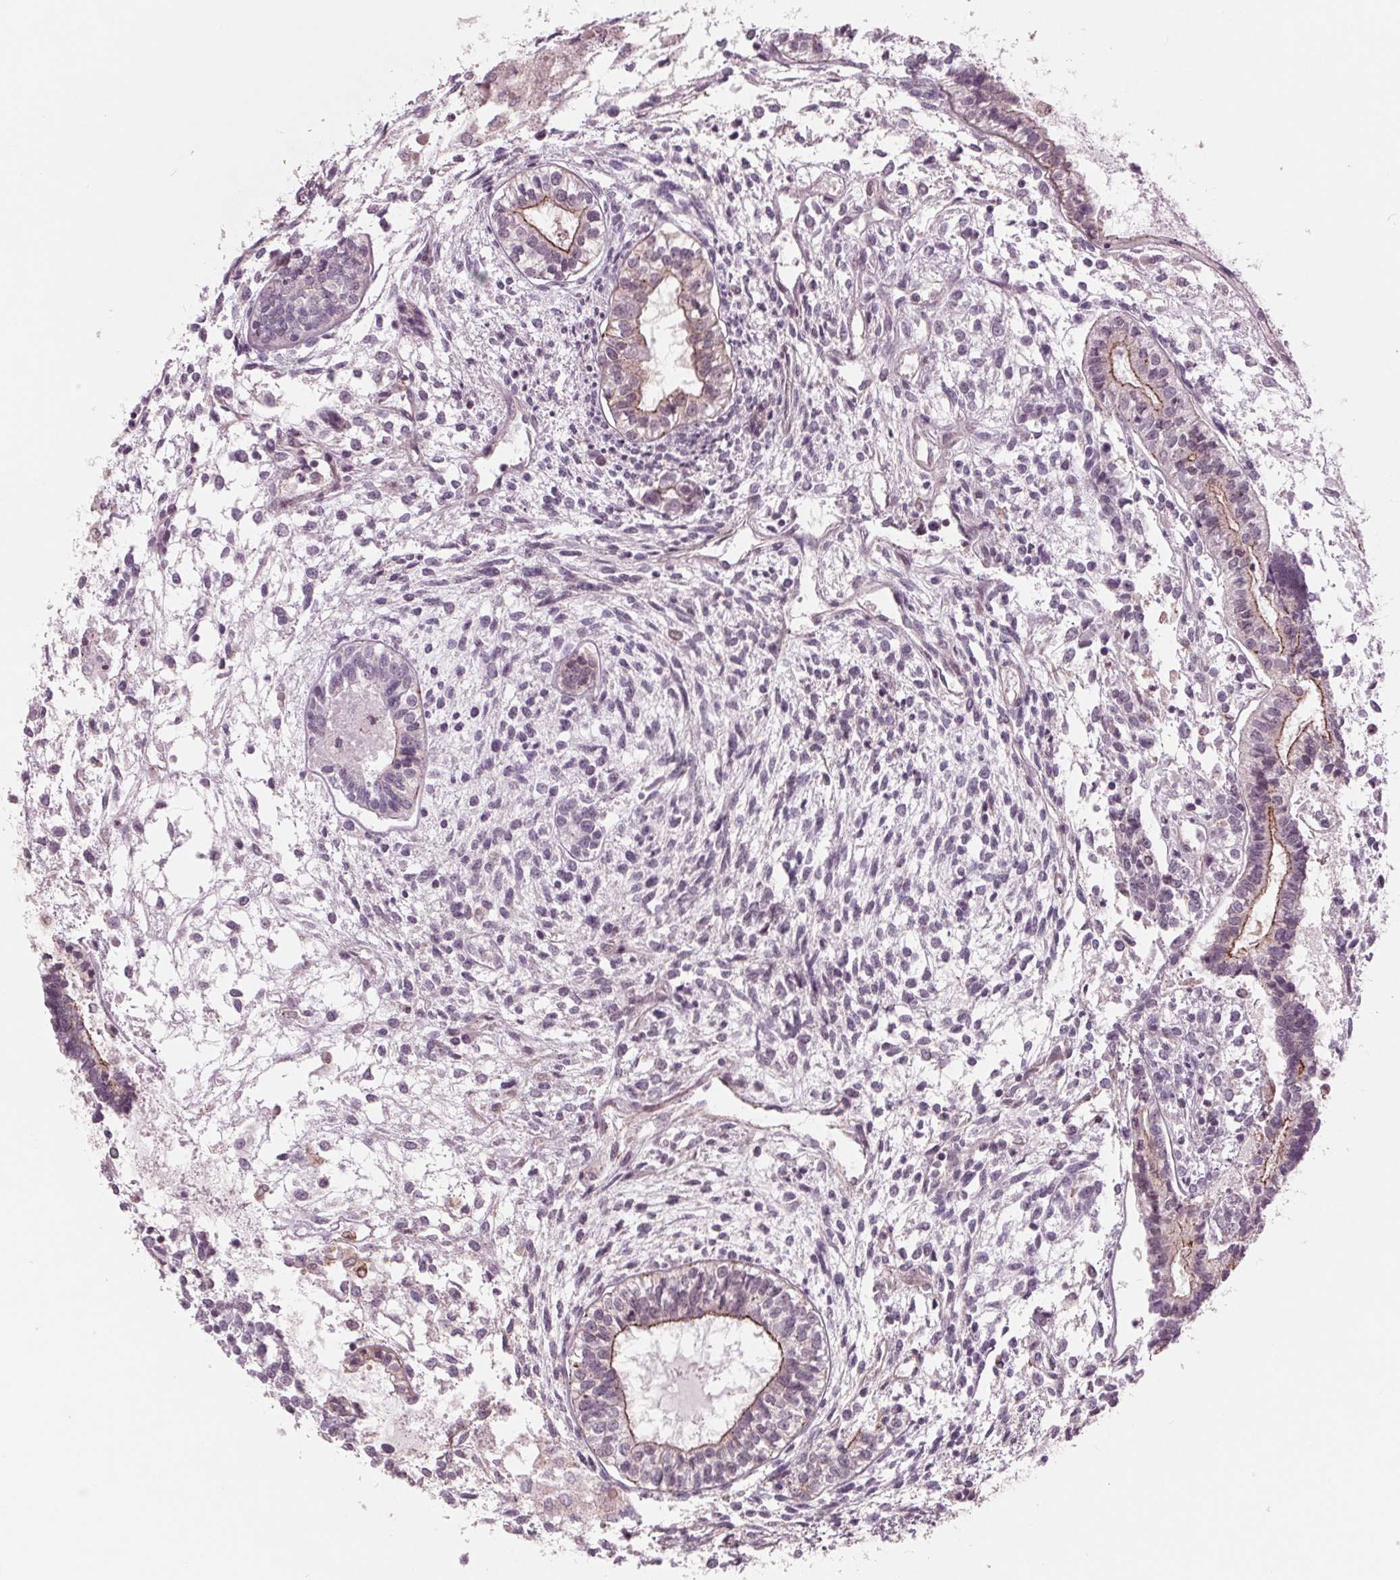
{"staining": {"intensity": "moderate", "quantity": "<25%", "location": "cytoplasmic/membranous"}, "tissue": "testis cancer", "cell_type": "Tumor cells", "image_type": "cancer", "snomed": [{"axis": "morphology", "description": "Carcinoma, Embryonal, NOS"}, {"axis": "topography", "description": "Testis"}], "caption": "A histopathology image of human testis cancer (embryonal carcinoma) stained for a protein exhibits moderate cytoplasmic/membranous brown staining in tumor cells. (brown staining indicates protein expression, while blue staining denotes nuclei).", "gene": "TXNIP", "patient": {"sex": "male", "age": 37}}